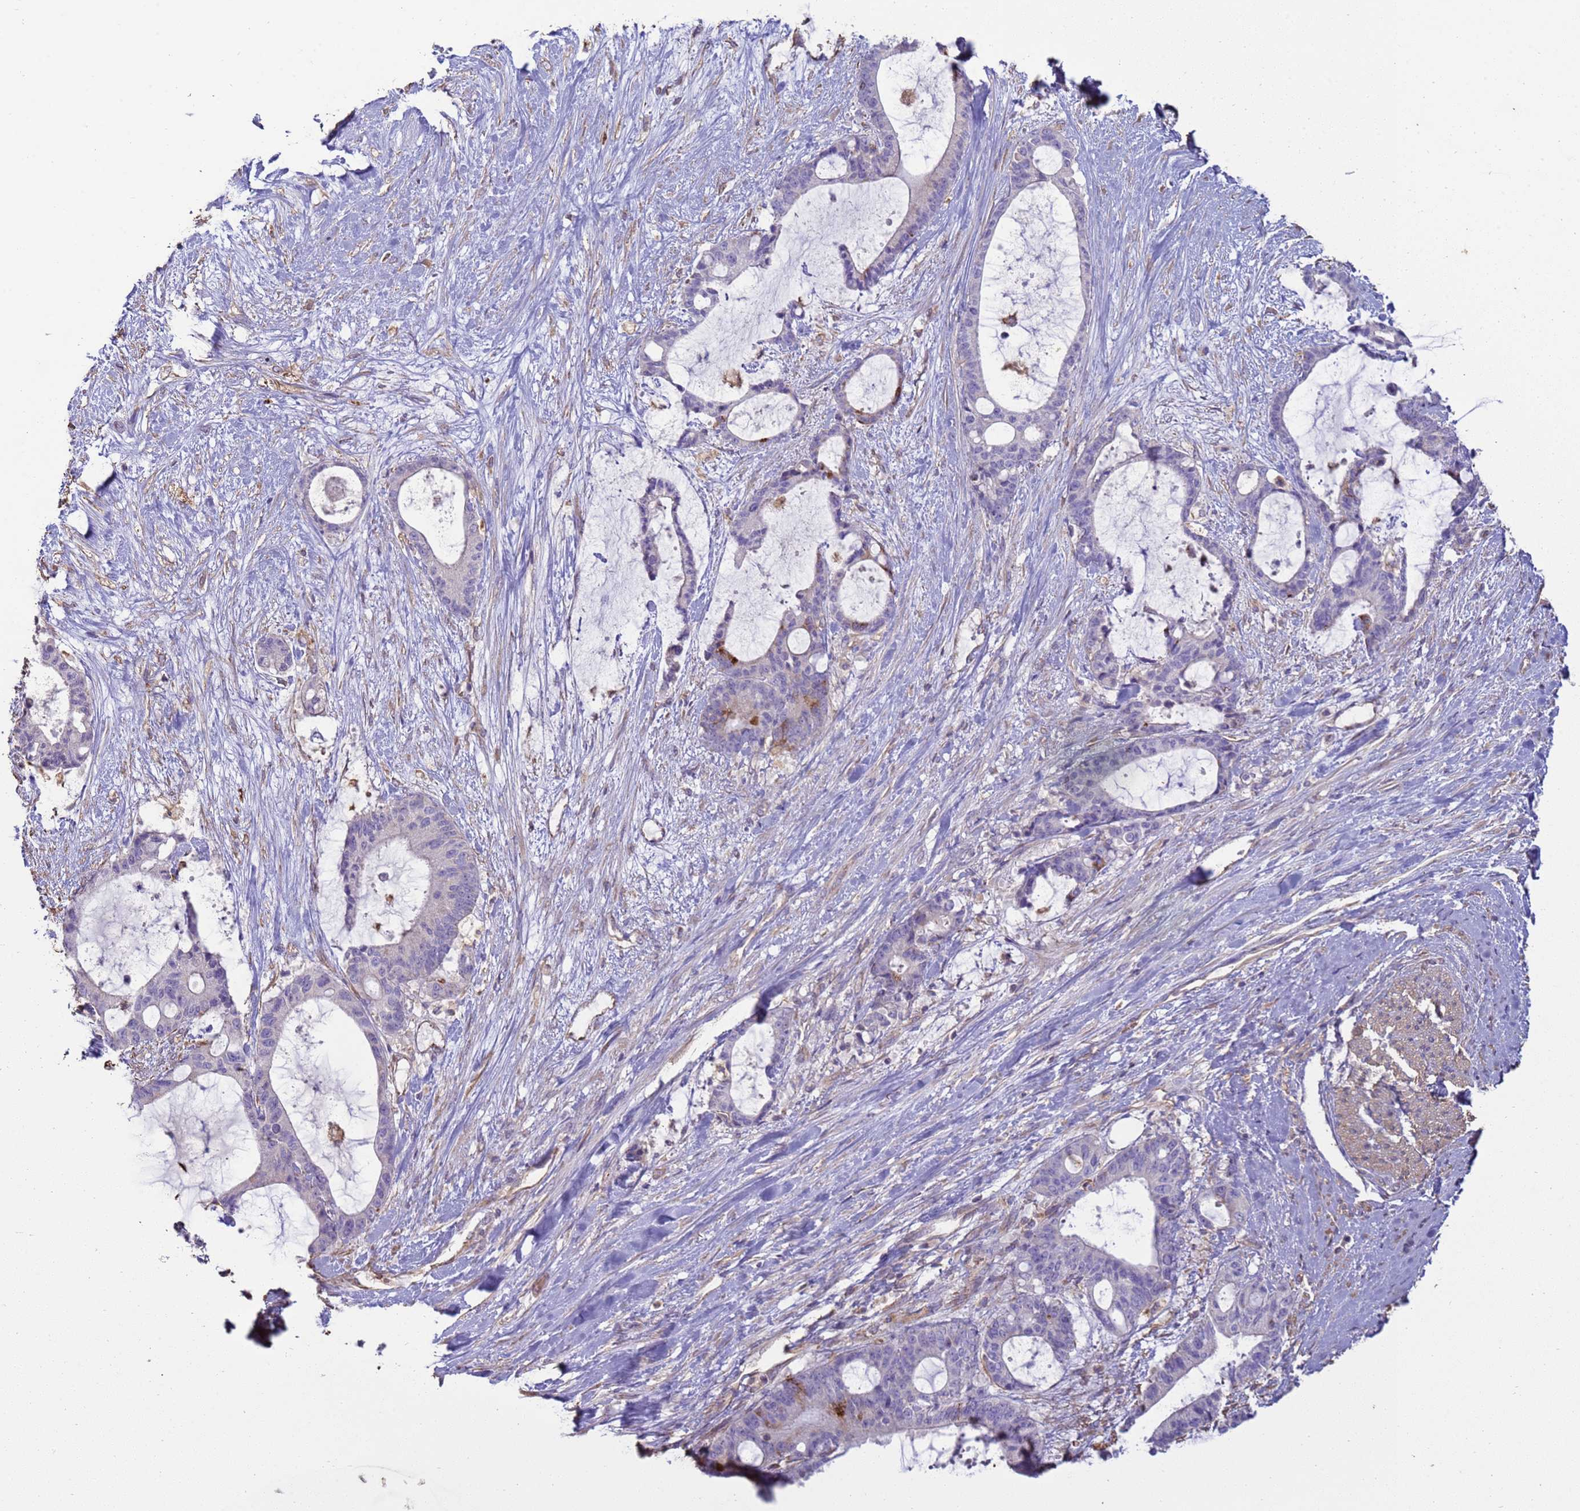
{"staining": {"intensity": "negative", "quantity": "none", "location": "none"}, "tissue": "liver cancer", "cell_type": "Tumor cells", "image_type": "cancer", "snomed": [{"axis": "morphology", "description": "Normal tissue, NOS"}, {"axis": "morphology", "description": "Cholangiocarcinoma"}, {"axis": "topography", "description": "Liver"}, {"axis": "topography", "description": "Peripheral nerve tissue"}], "caption": "There is no significant positivity in tumor cells of cholangiocarcinoma (liver).", "gene": "SGIP1", "patient": {"sex": "female", "age": 73}}